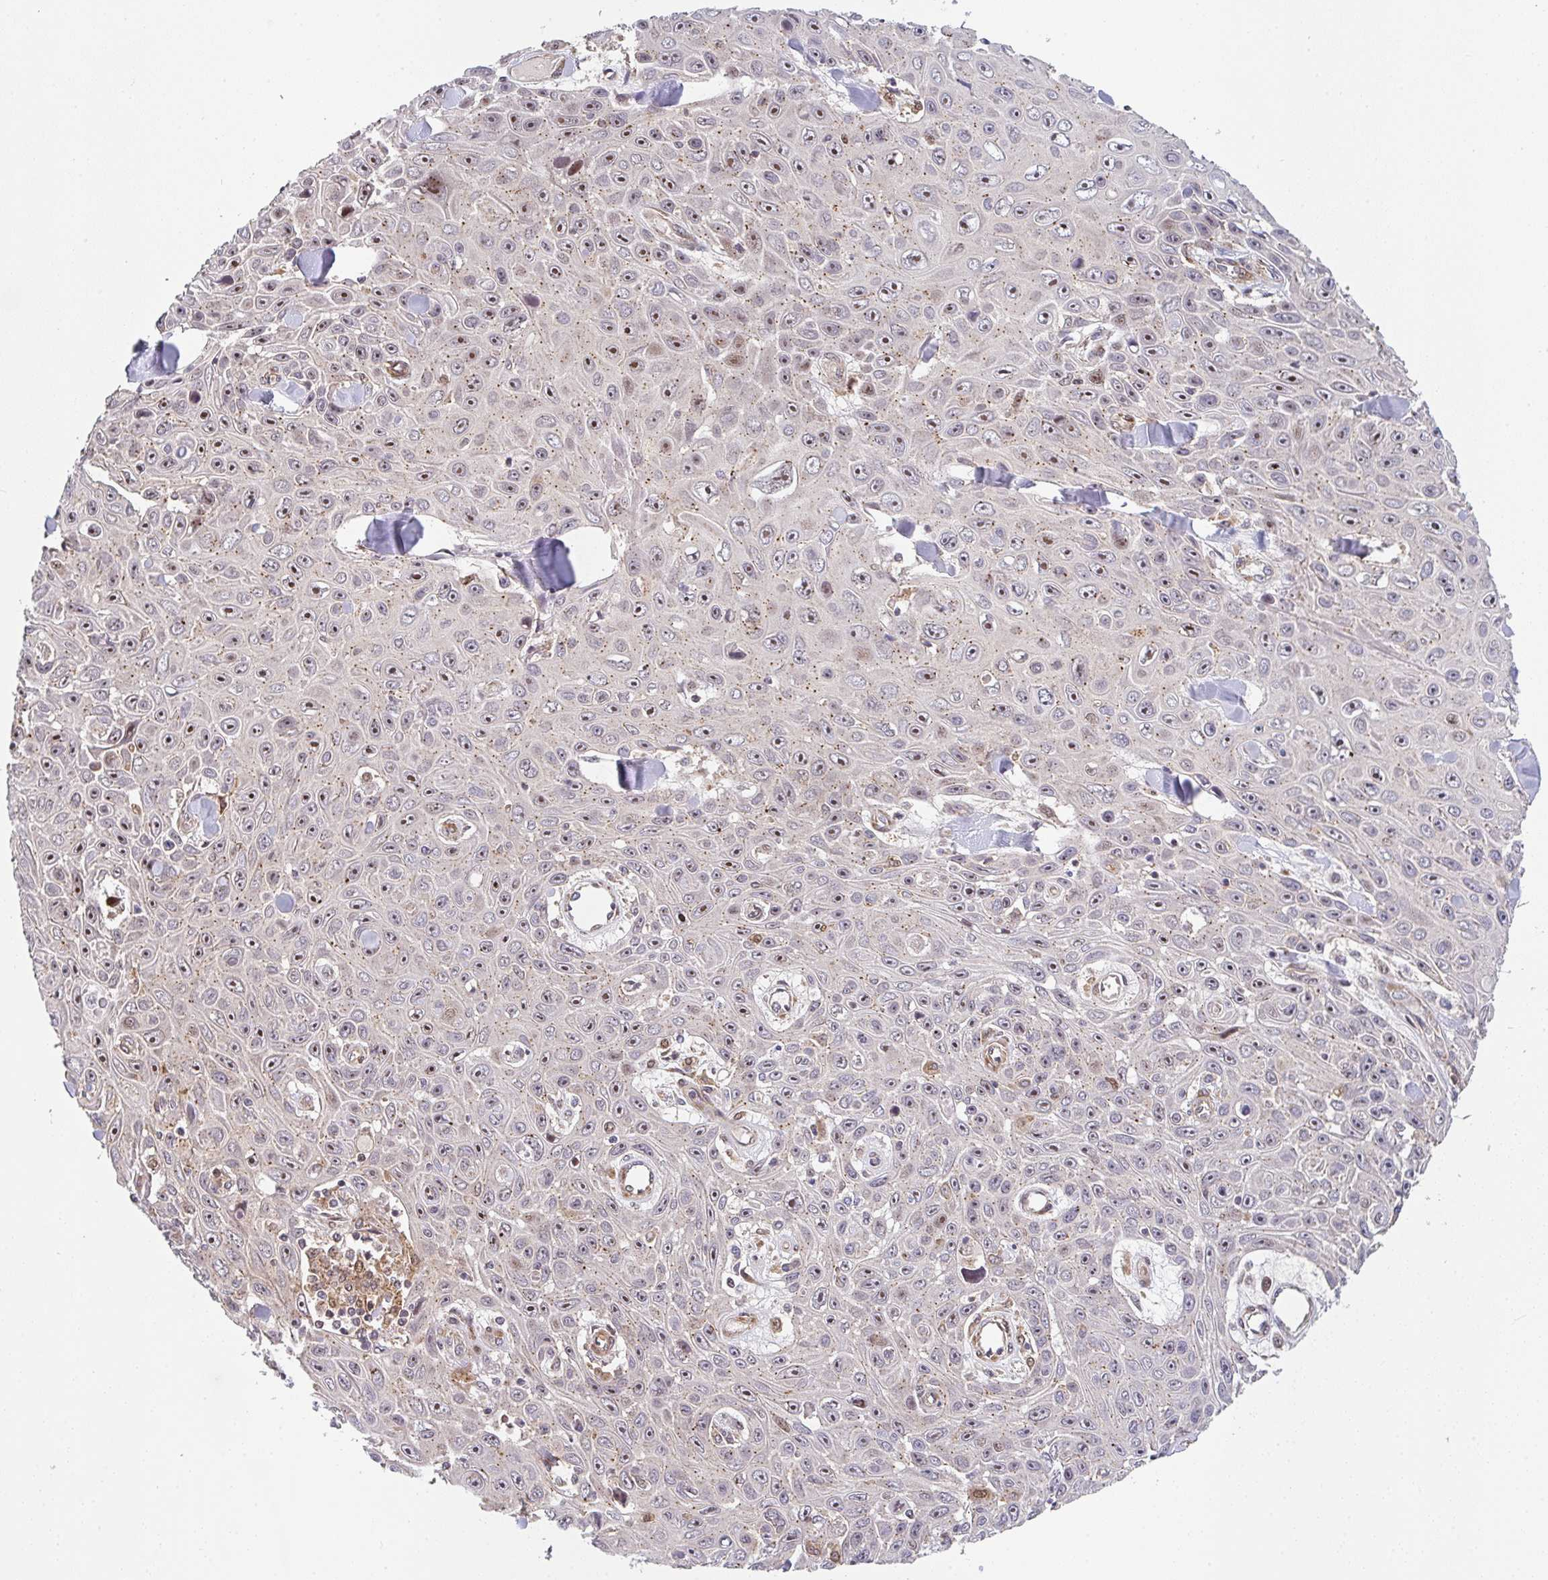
{"staining": {"intensity": "moderate", "quantity": "25%-75%", "location": "nuclear"}, "tissue": "skin cancer", "cell_type": "Tumor cells", "image_type": "cancer", "snomed": [{"axis": "morphology", "description": "Squamous cell carcinoma, NOS"}, {"axis": "topography", "description": "Skin"}], "caption": "DAB (3,3'-diaminobenzidine) immunohistochemical staining of squamous cell carcinoma (skin) displays moderate nuclear protein expression in approximately 25%-75% of tumor cells. (DAB = brown stain, brightfield microscopy at high magnification).", "gene": "SIMC1", "patient": {"sex": "male", "age": 82}}